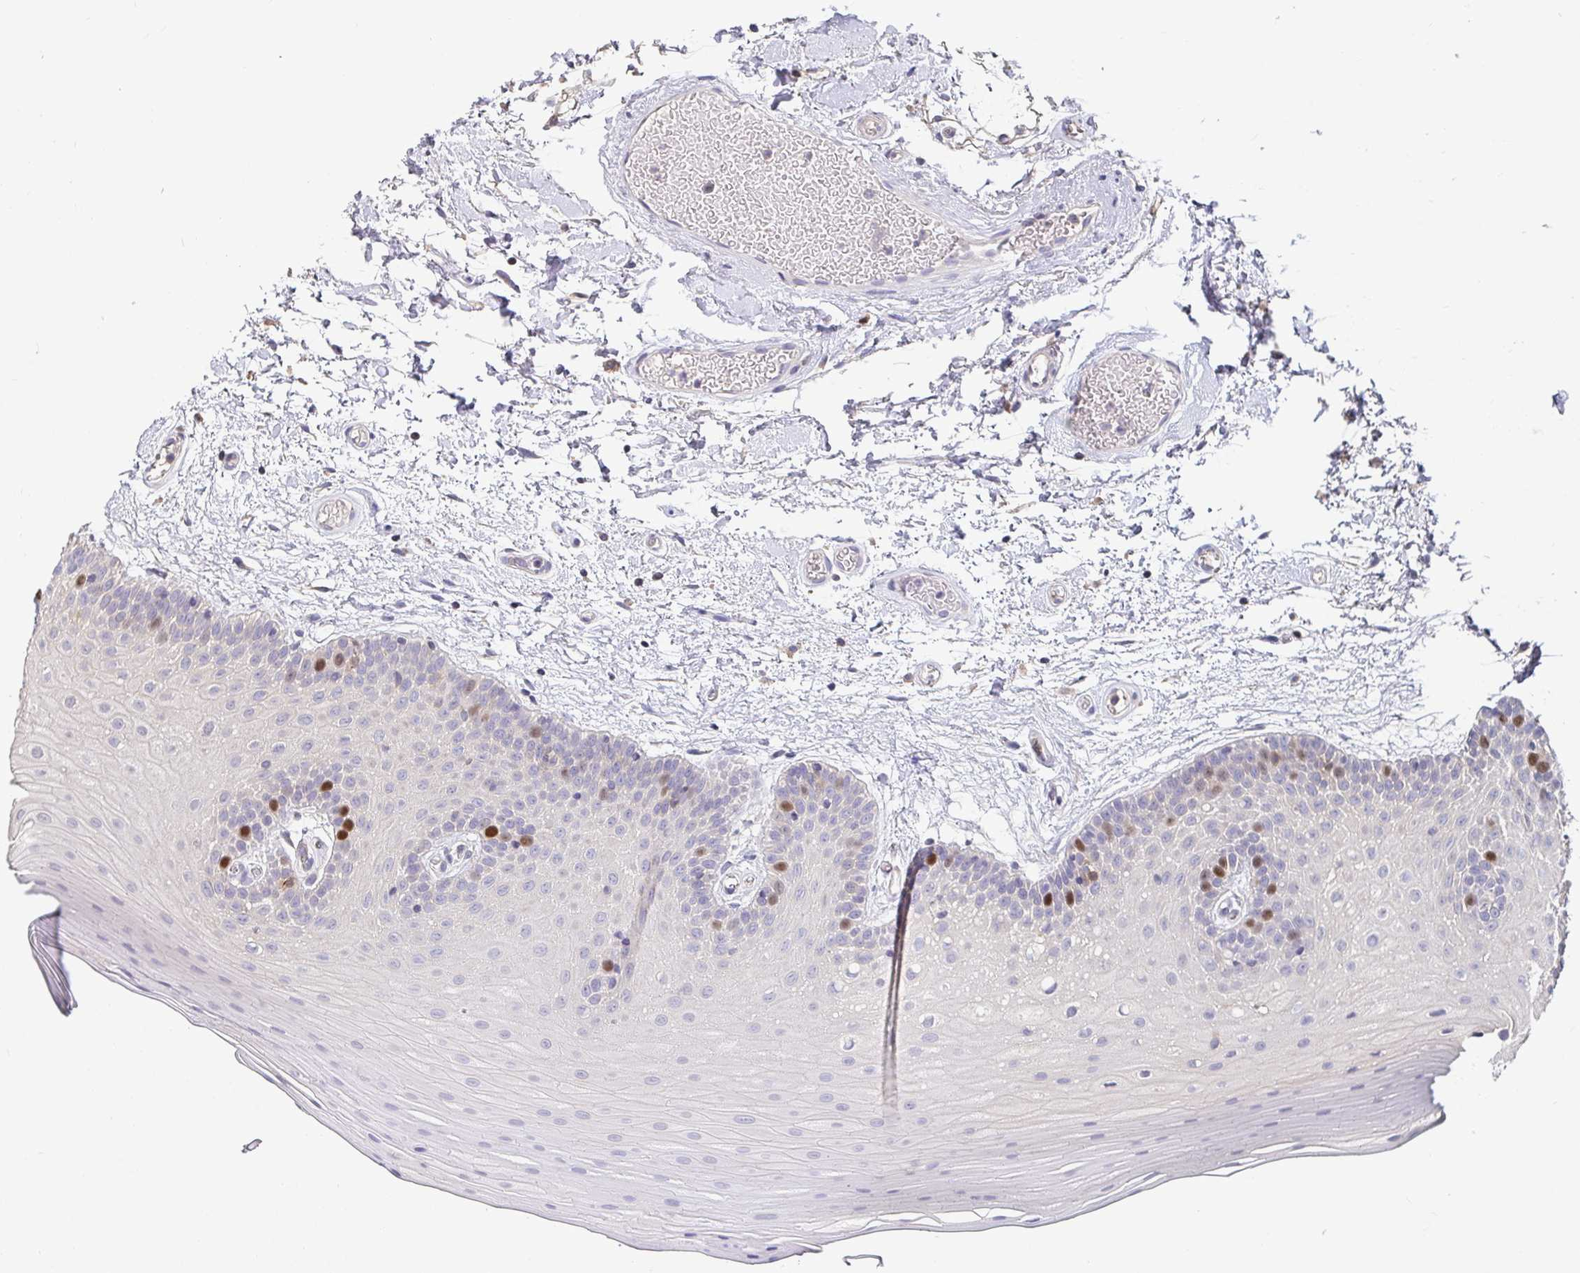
{"staining": {"intensity": "strong", "quantity": "<25%", "location": "nuclear"}, "tissue": "oral mucosa", "cell_type": "Squamous epithelial cells", "image_type": "normal", "snomed": [{"axis": "morphology", "description": "Normal tissue, NOS"}, {"axis": "morphology", "description": "Squamous cell carcinoma, NOS"}, {"axis": "topography", "description": "Oral tissue"}, {"axis": "topography", "description": "Tounge, NOS"}, {"axis": "topography", "description": "Head-Neck"}], "caption": "This is a micrograph of immunohistochemistry (IHC) staining of normal oral mucosa, which shows strong positivity in the nuclear of squamous epithelial cells.", "gene": "ANLN", "patient": {"sex": "male", "age": 62}}